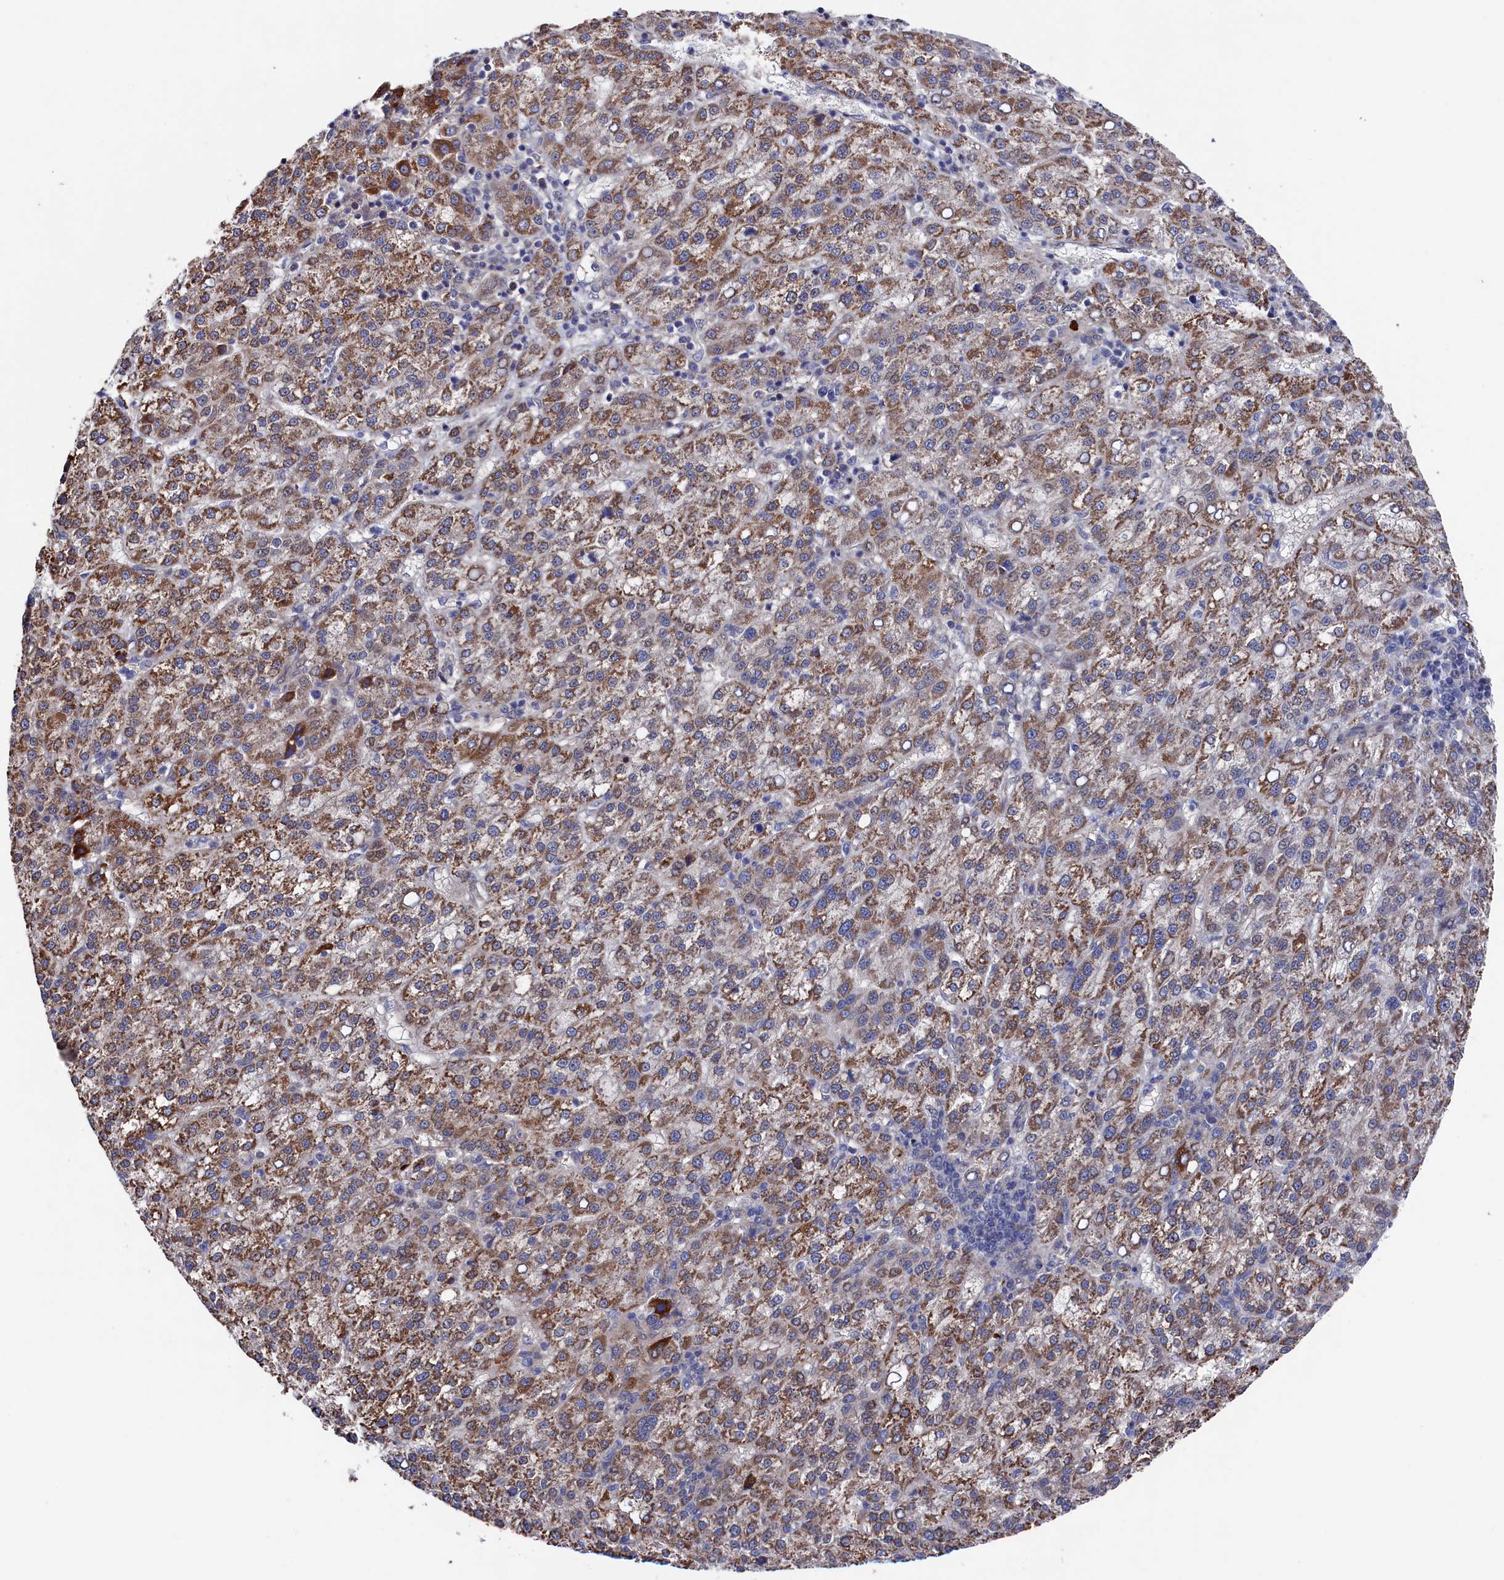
{"staining": {"intensity": "moderate", "quantity": ">75%", "location": "cytoplasmic/membranous"}, "tissue": "liver cancer", "cell_type": "Tumor cells", "image_type": "cancer", "snomed": [{"axis": "morphology", "description": "Carcinoma, Hepatocellular, NOS"}, {"axis": "topography", "description": "Liver"}], "caption": "IHC image of neoplastic tissue: liver hepatocellular carcinoma stained using immunohistochemistry displays medium levels of moderate protein expression localized specifically in the cytoplasmic/membranous of tumor cells, appearing as a cytoplasmic/membranous brown color.", "gene": "ZNF891", "patient": {"sex": "female", "age": 58}}